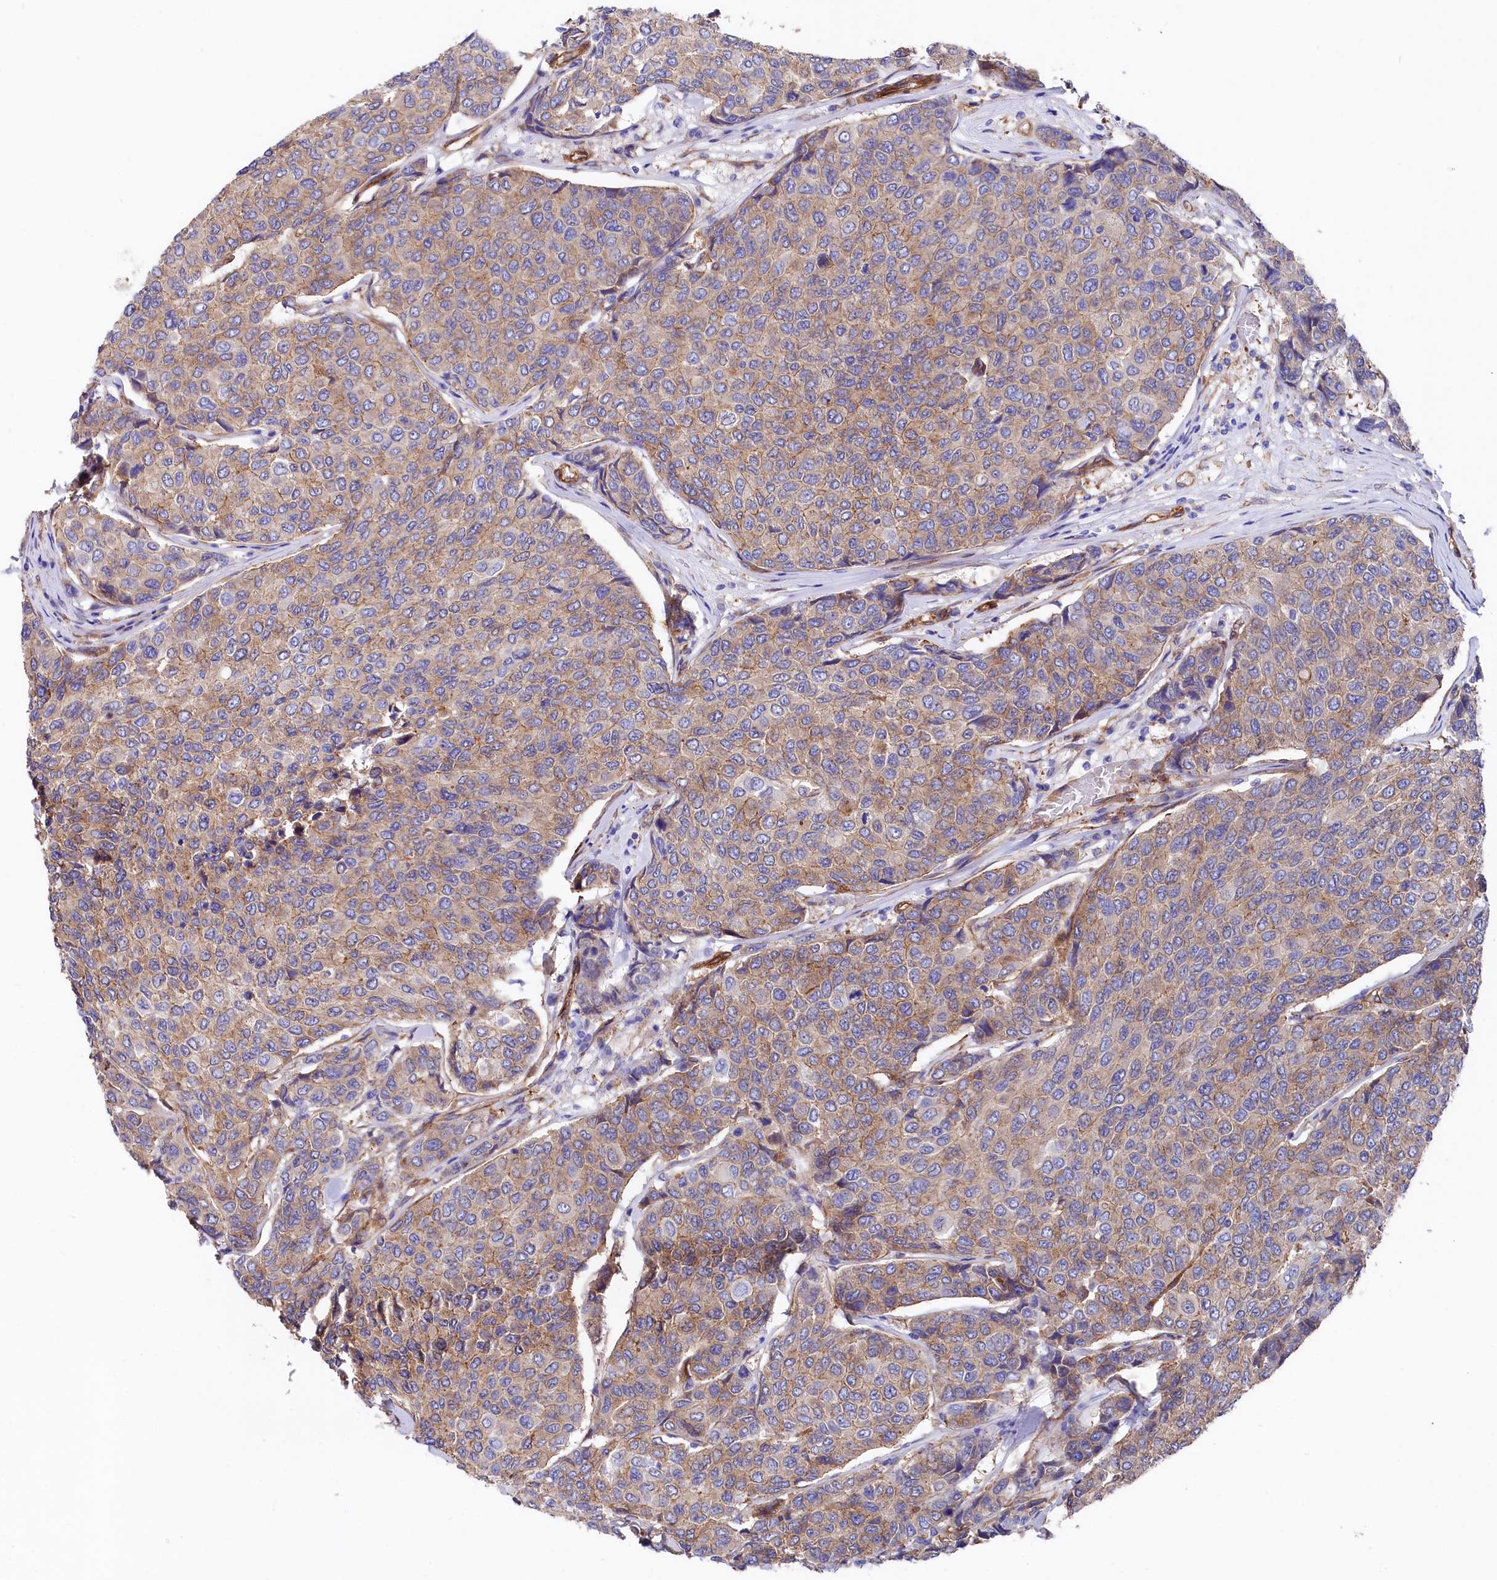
{"staining": {"intensity": "weak", "quantity": ">75%", "location": "cytoplasmic/membranous"}, "tissue": "breast cancer", "cell_type": "Tumor cells", "image_type": "cancer", "snomed": [{"axis": "morphology", "description": "Duct carcinoma"}, {"axis": "topography", "description": "Breast"}], "caption": "Weak cytoplasmic/membranous staining is present in approximately >75% of tumor cells in intraductal carcinoma (breast).", "gene": "TNKS1BP1", "patient": {"sex": "female", "age": 55}}